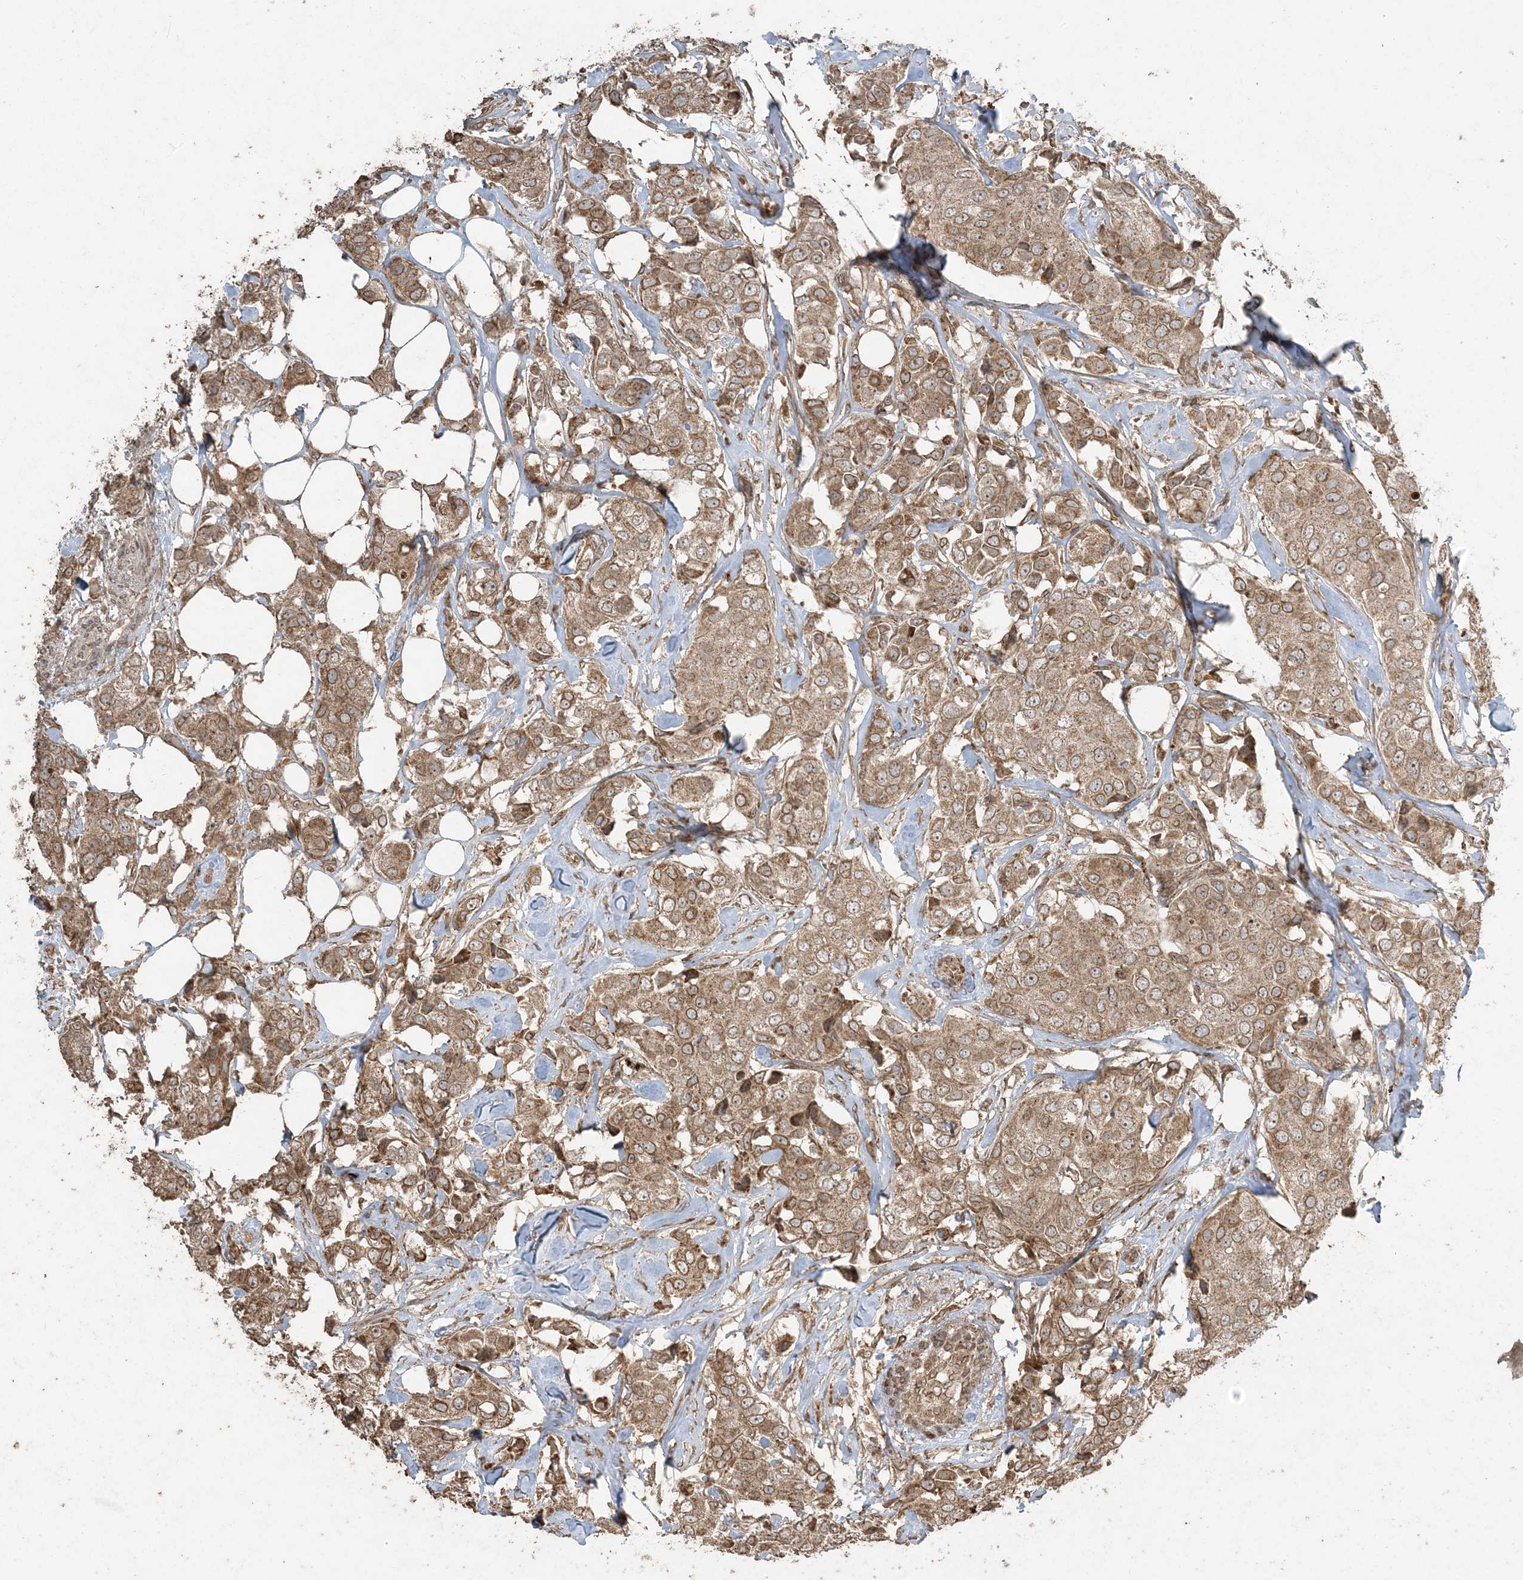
{"staining": {"intensity": "moderate", "quantity": ">75%", "location": "cytoplasmic/membranous"}, "tissue": "breast cancer", "cell_type": "Tumor cells", "image_type": "cancer", "snomed": [{"axis": "morphology", "description": "Duct carcinoma"}, {"axis": "topography", "description": "Breast"}], "caption": "Immunohistochemistry staining of breast cancer (invasive ductal carcinoma), which reveals medium levels of moderate cytoplasmic/membranous positivity in approximately >75% of tumor cells indicating moderate cytoplasmic/membranous protein expression. The staining was performed using DAB (brown) for protein detection and nuclei were counterstained in hematoxylin (blue).", "gene": "DDX19B", "patient": {"sex": "female", "age": 80}}